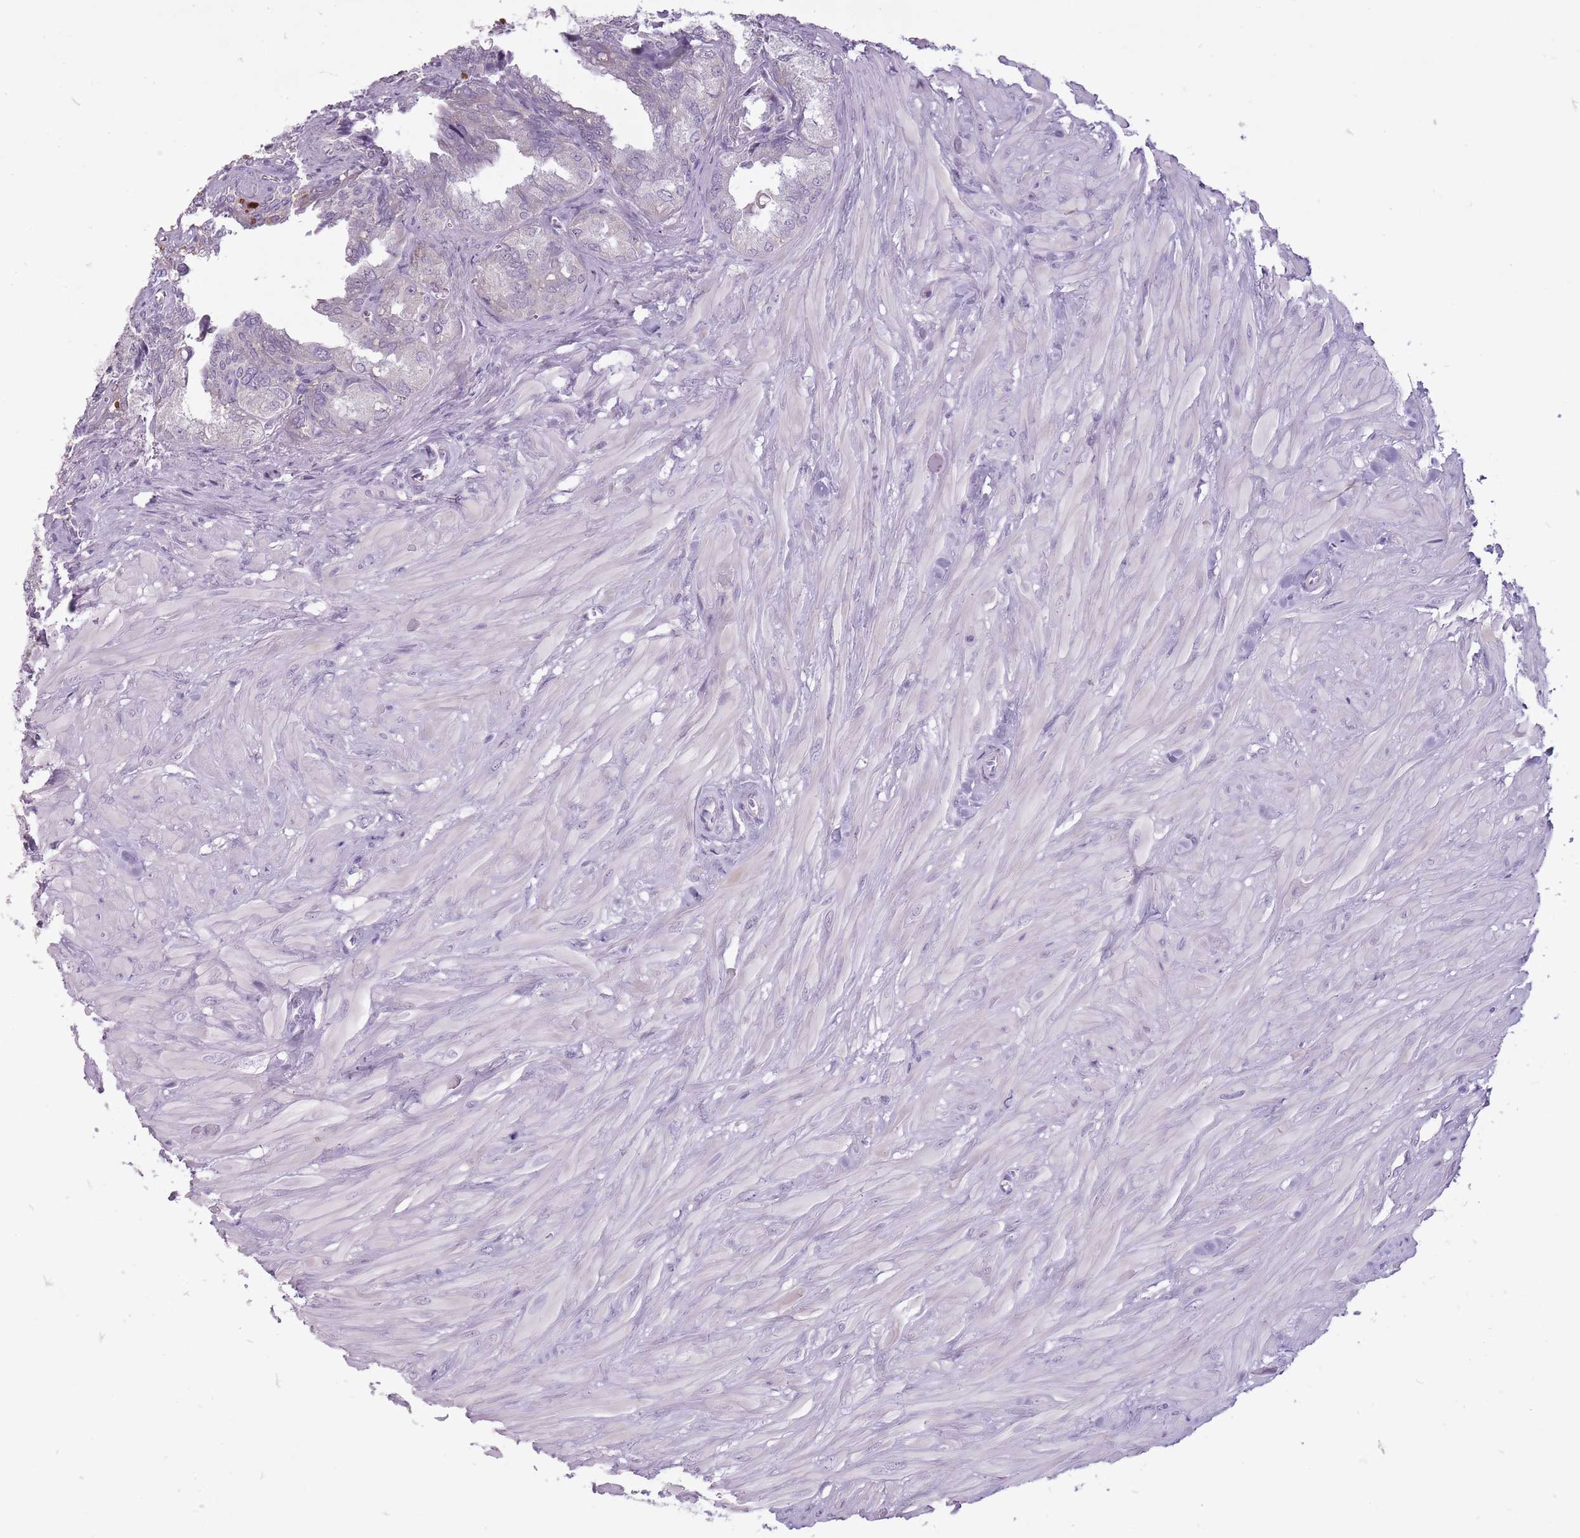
{"staining": {"intensity": "negative", "quantity": "none", "location": "none"}, "tissue": "seminal vesicle", "cell_type": "Glandular cells", "image_type": "normal", "snomed": [{"axis": "morphology", "description": "Normal tissue, NOS"}, {"axis": "topography", "description": "Seminal veicle"}], "caption": "The immunohistochemistry photomicrograph has no significant positivity in glandular cells of seminal vesicle. Brightfield microscopy of IHC stained with DAB (3,3'-diaminobenzidine) (brown) and hematoxylin (blue), captured at high magnification.", "gene": "FAM43B", "patient": {"sex": "male", "age": 67}}